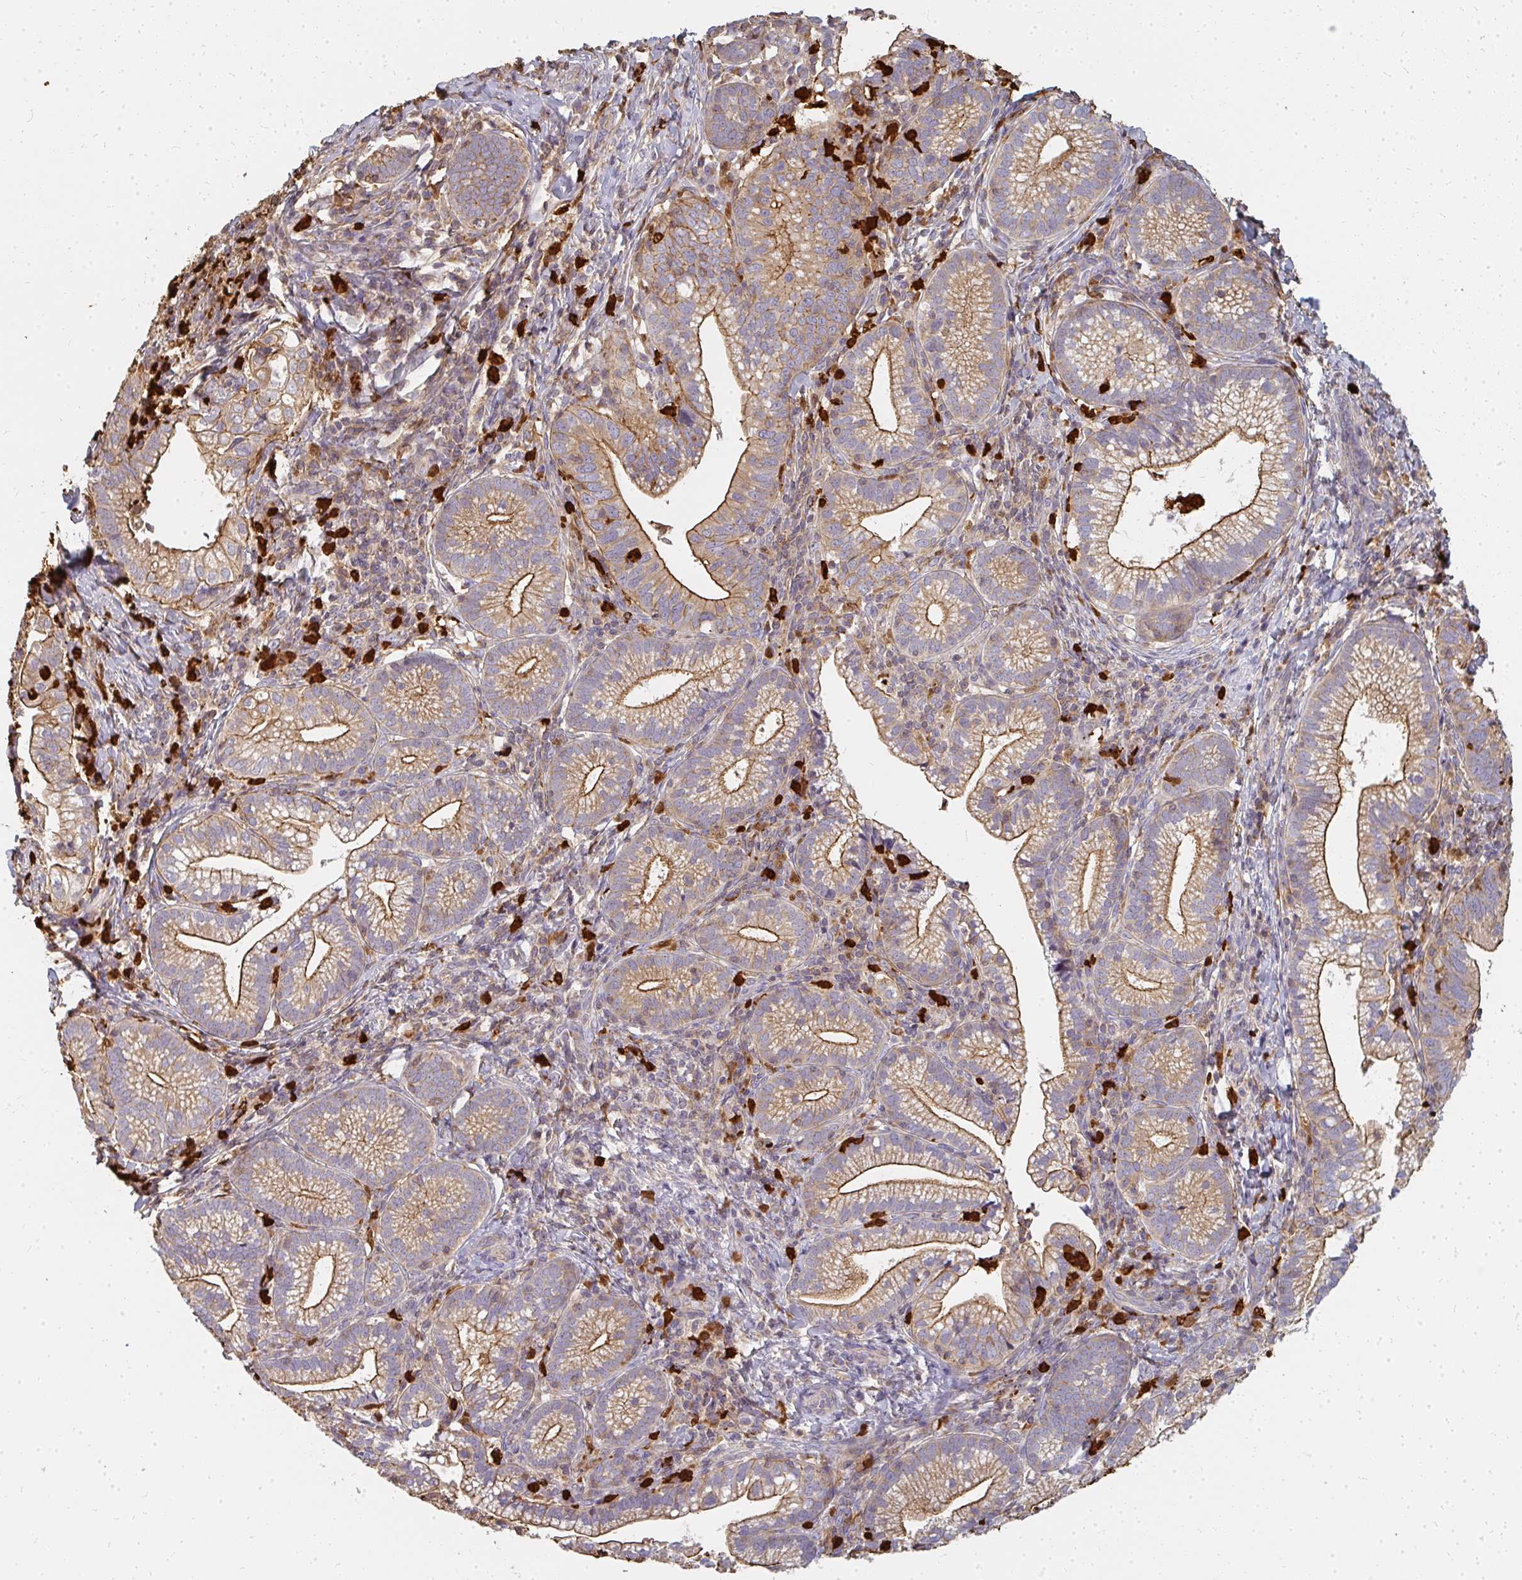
{"staining": {"intensity": "moderate", "quantity": "25%-75%", "location": "cytoplasmic/membranous"}, "tissue": "cervical cancer", "cell_type": "Tumor cells", "image_type": "cancer", "snomed": [{"axis": "morphology", "description": "Normal tissue, NOS"}, {"axis": "morphology", "description": "Adenocarcinoma, NOS"}, {"axis": "topography", "description": "Cervix"}], "caption": "High-magnification brightfield microscopy of cervical adenocarcinoma stained with DAB (brown) and counterstained with hematoxylin (blue). tumor cells exhibit moderate cytoplasmic/membranous positivity is identified in about25%-75% of cells. Using DAB (brown) and hematoxylin (blue) stains, captured at high magnification using brightfield microscopy.", "gene": "CNTRL", "patient": {"sex": "female", "age": 44}}